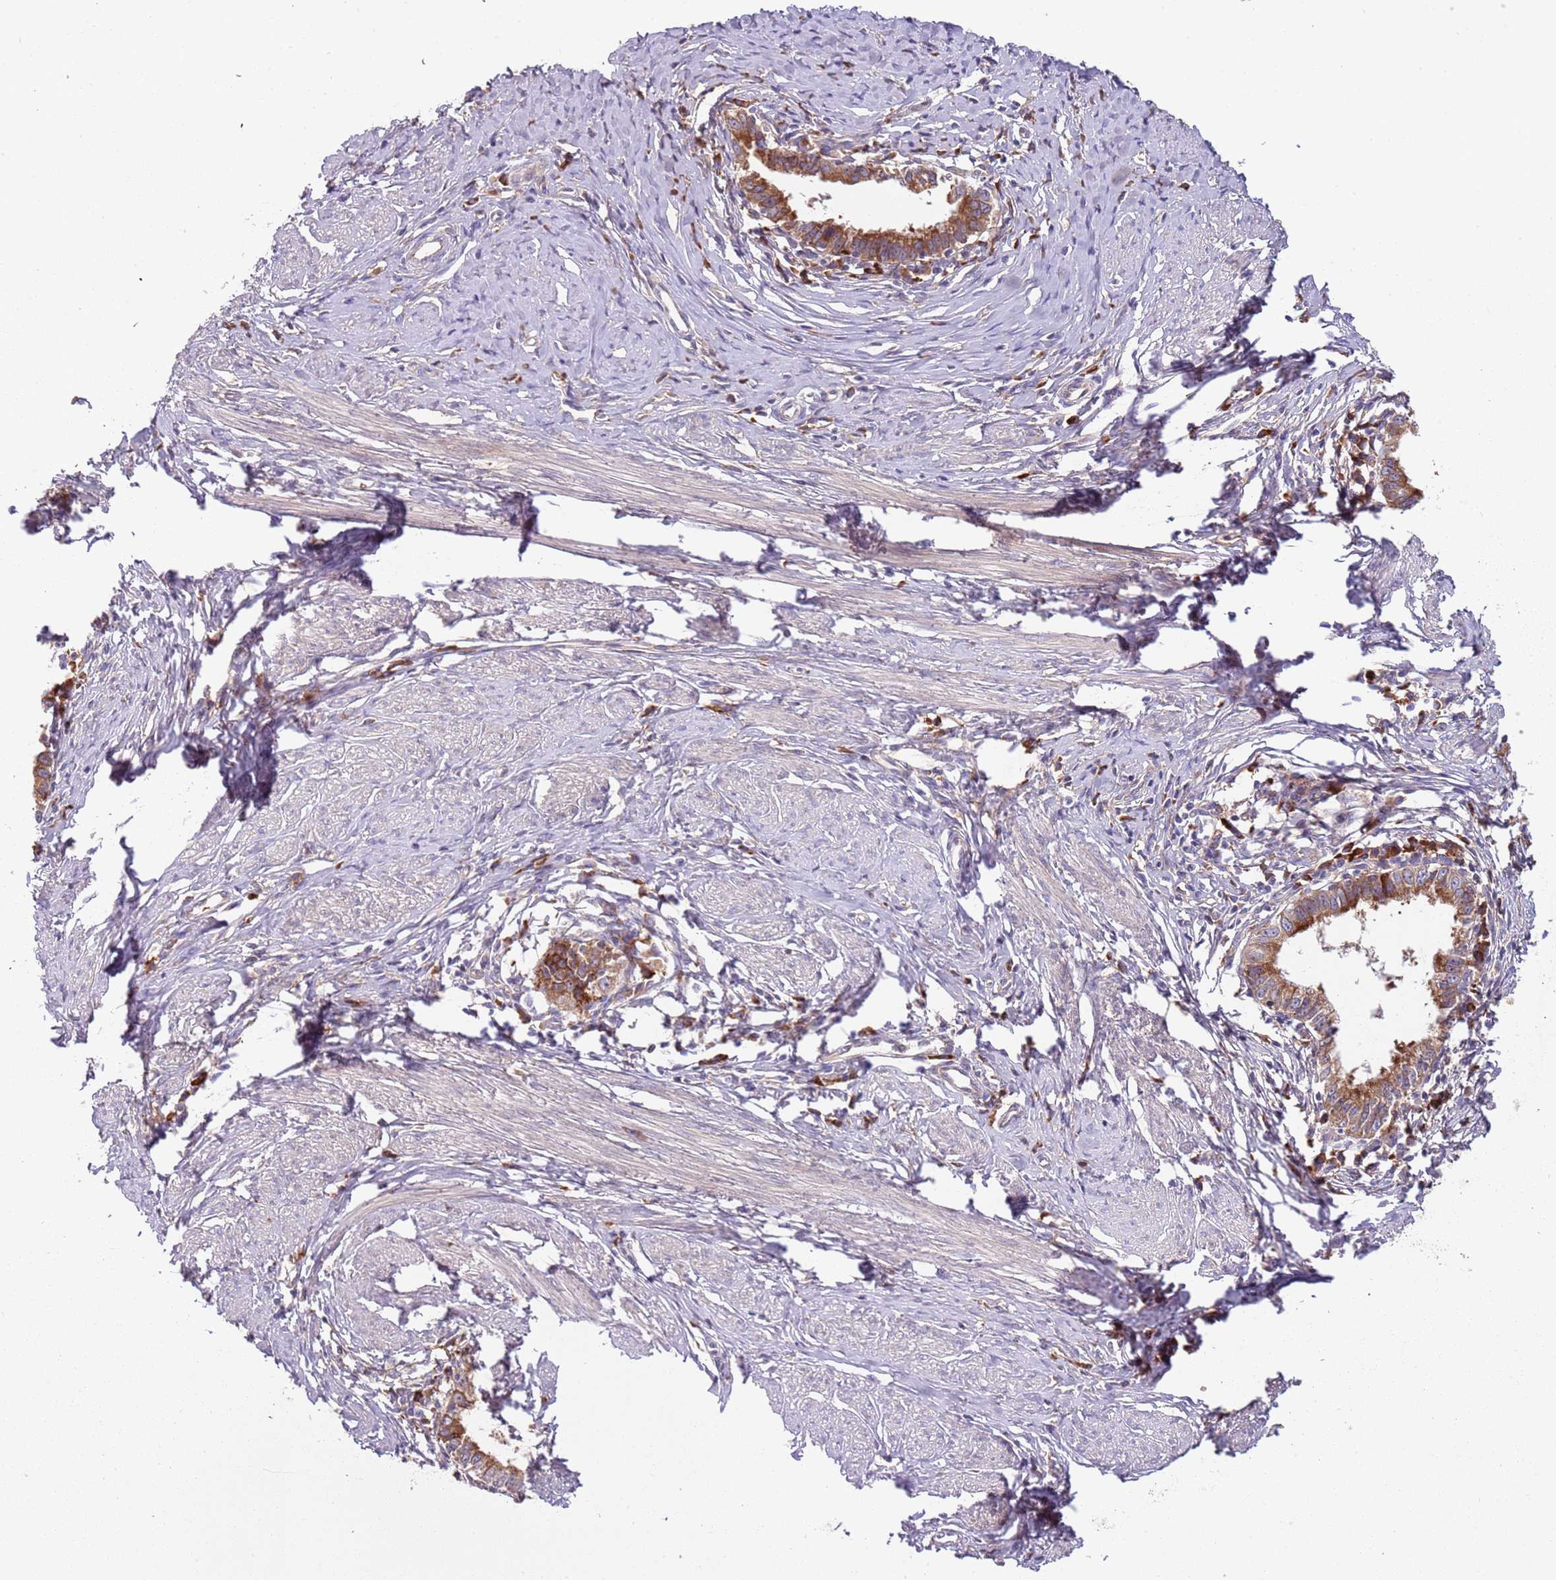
{"staining": {"intensity": "moderate", "quantity": ">75%", "location": "cytoplasmic/membranous"}, "tissue": "cervical cancer", "cell_type": "Tumor cells", "image_type": "cancer", "snomed": [{"axis": "morphology", "description": "Adenocarcinoma, NOS"}, {"axis": "topography", "description": "Cervix"}], "caption": "Cervical cancer (adenocarcinoma) stained for a protein (brown) demonstrates moderate cytoplasmic/membranous positive expression in approximately >75% of tumor cells.", "gene": "VWCE", "patient": {"sex": "female", "age": 36}}